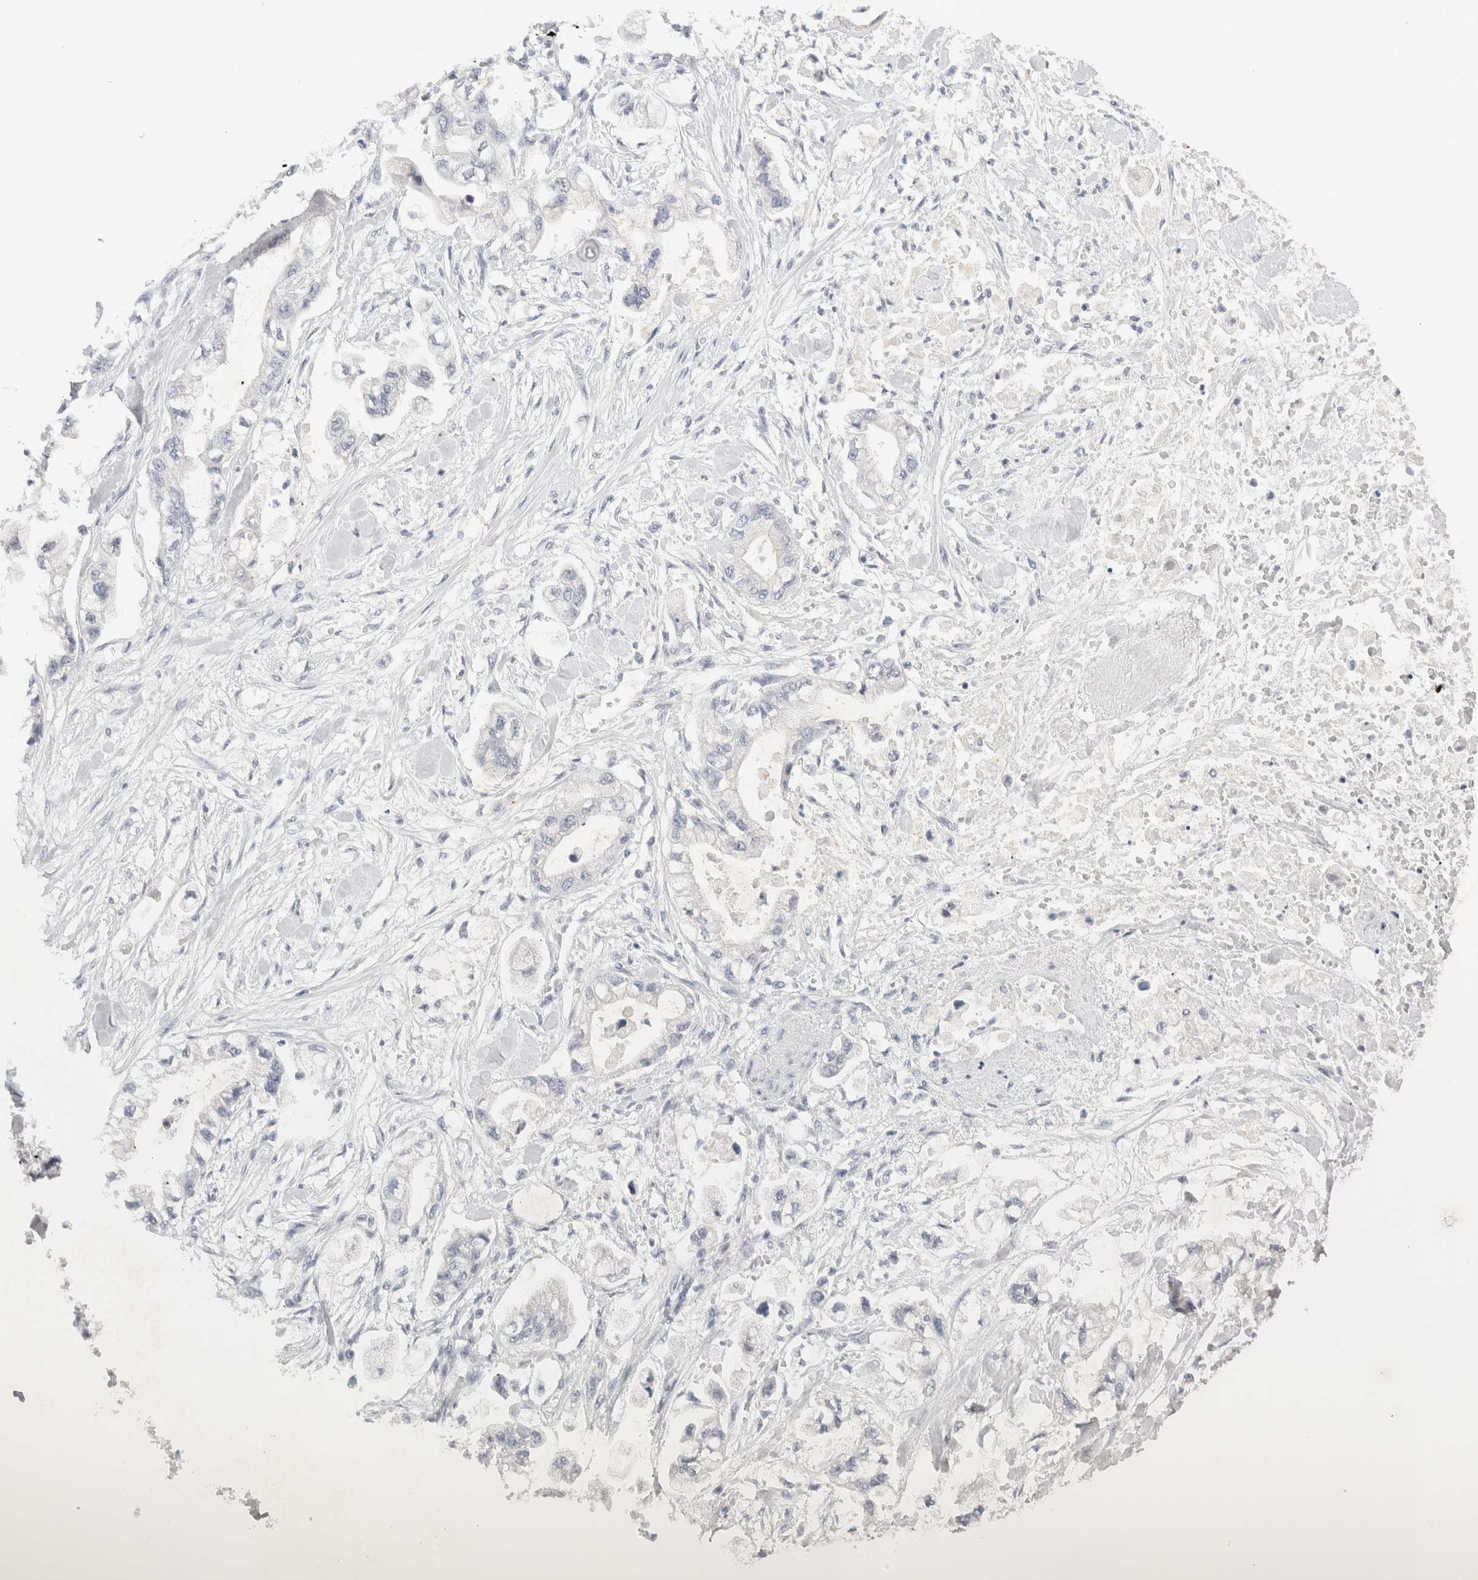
{"staining": {"intensity": "negative", "quantity": "none", "location": "none"}, "tissue": "stomach cancer", "cell_type": "Tumor cells", "image_type": "cancer", "snomed": [{"axis": "morphology", "description": "Normal tissue, NOS"}, {"axis": "morphology", "description": "Adenocarcinoma, NOS"}, {"axis": "topography", "description": "Stomach"}], "caption": "Tumor cells show no significant expression in stomach adenocarcinoma.", "gene": "TONSL", "patient": {"sex": "male", "age": 62}}